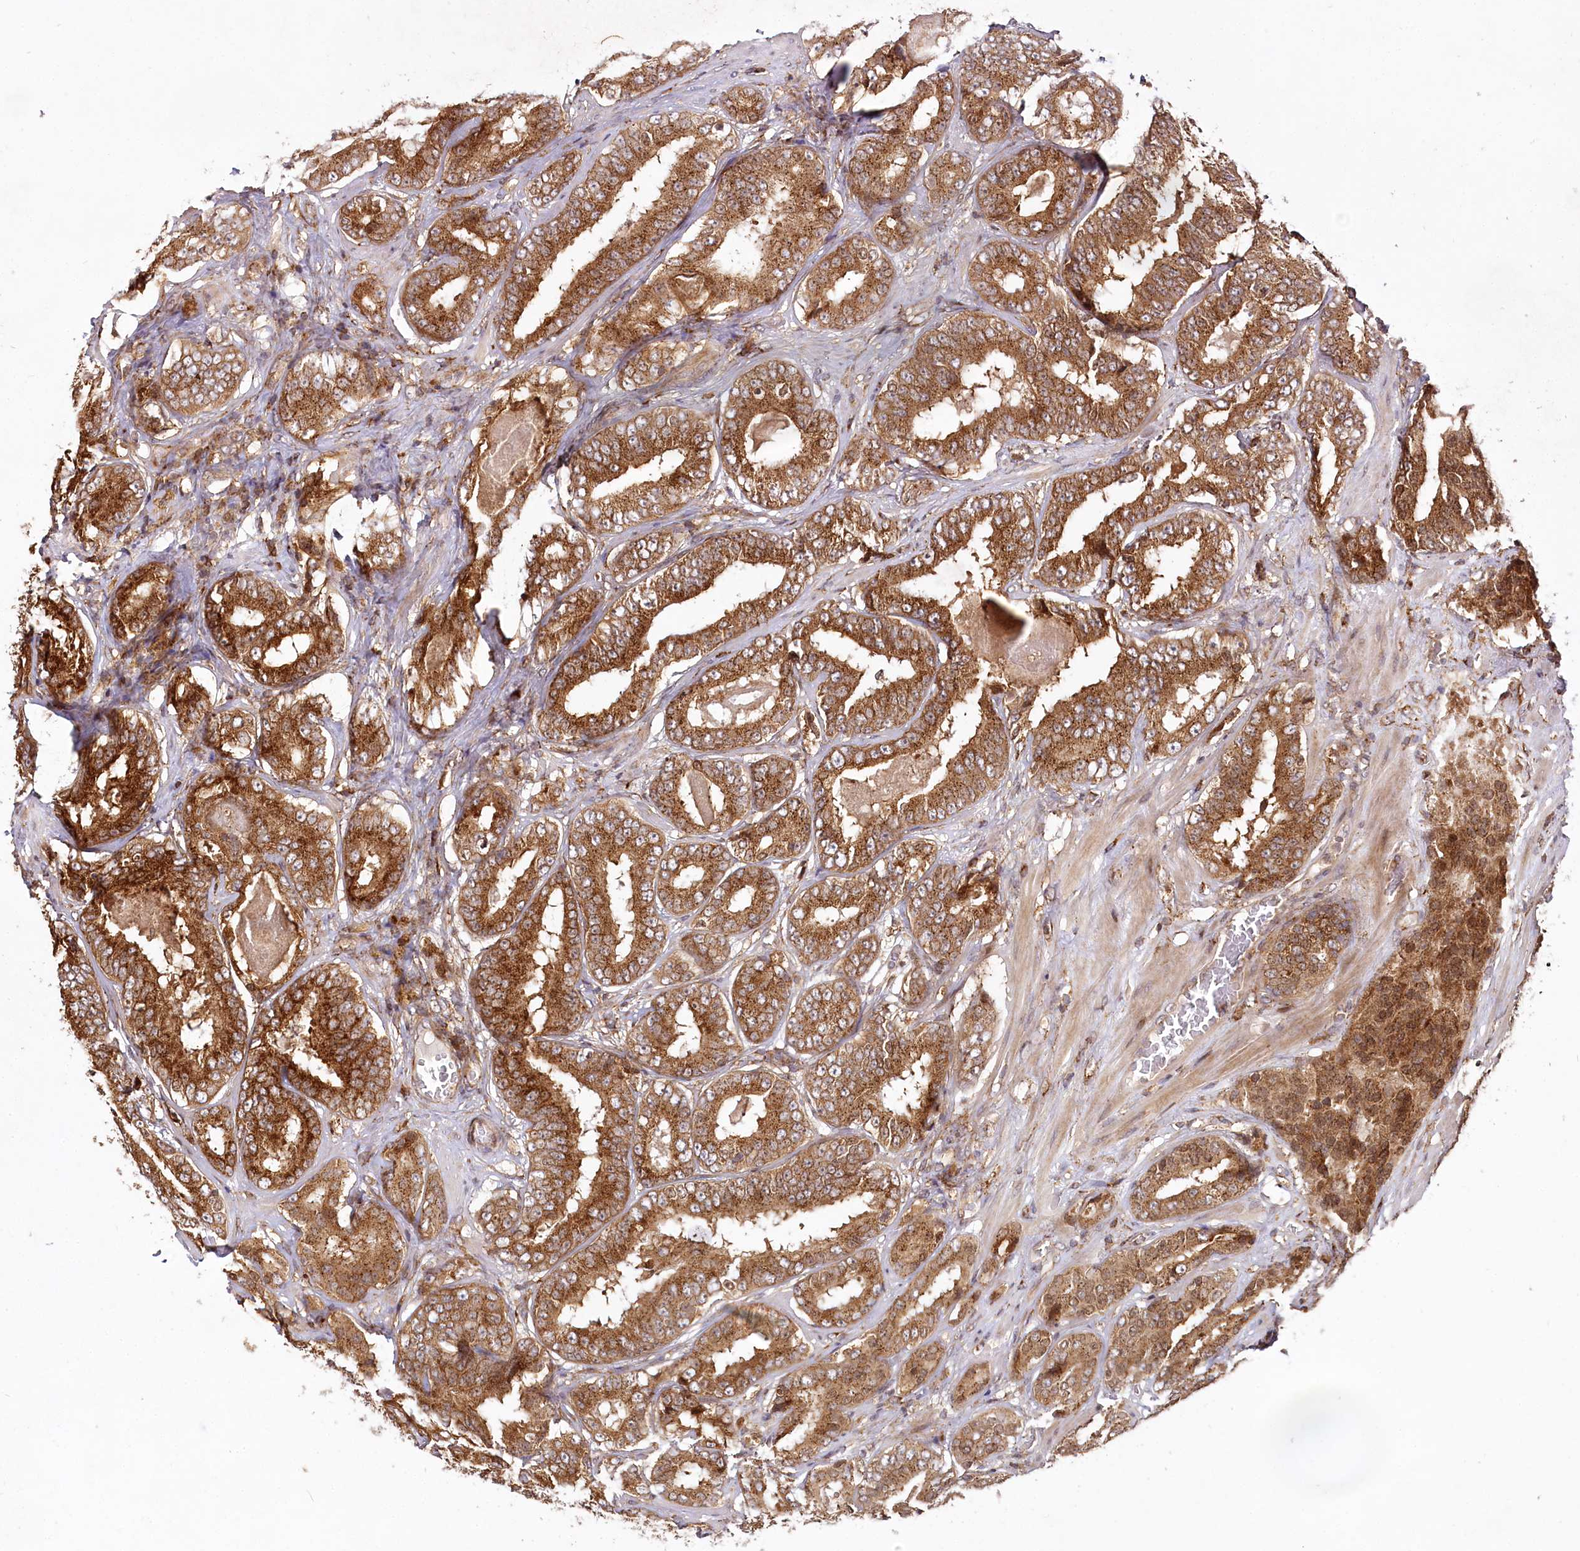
{"staining": {"intensity": "strong", "quantity": ">75%", "location": "cytoplasmic/membranous"}, "tissue": "prostate cancer", "cell_type": "Tumor cells", "image_type": "cancer", "snomed": [{"axis": "morphology", "description": "Adenocarcinoma, High grade"}, {"axis": "topography", "description": "Prostate"}], "caption": "Prostate cancer tissue demonstrates strong cytoplasmic/membranous staining in approximately >75% of tumor cells", "gene": "COPG1", "patient": {"sex": "male", "age": 57}}